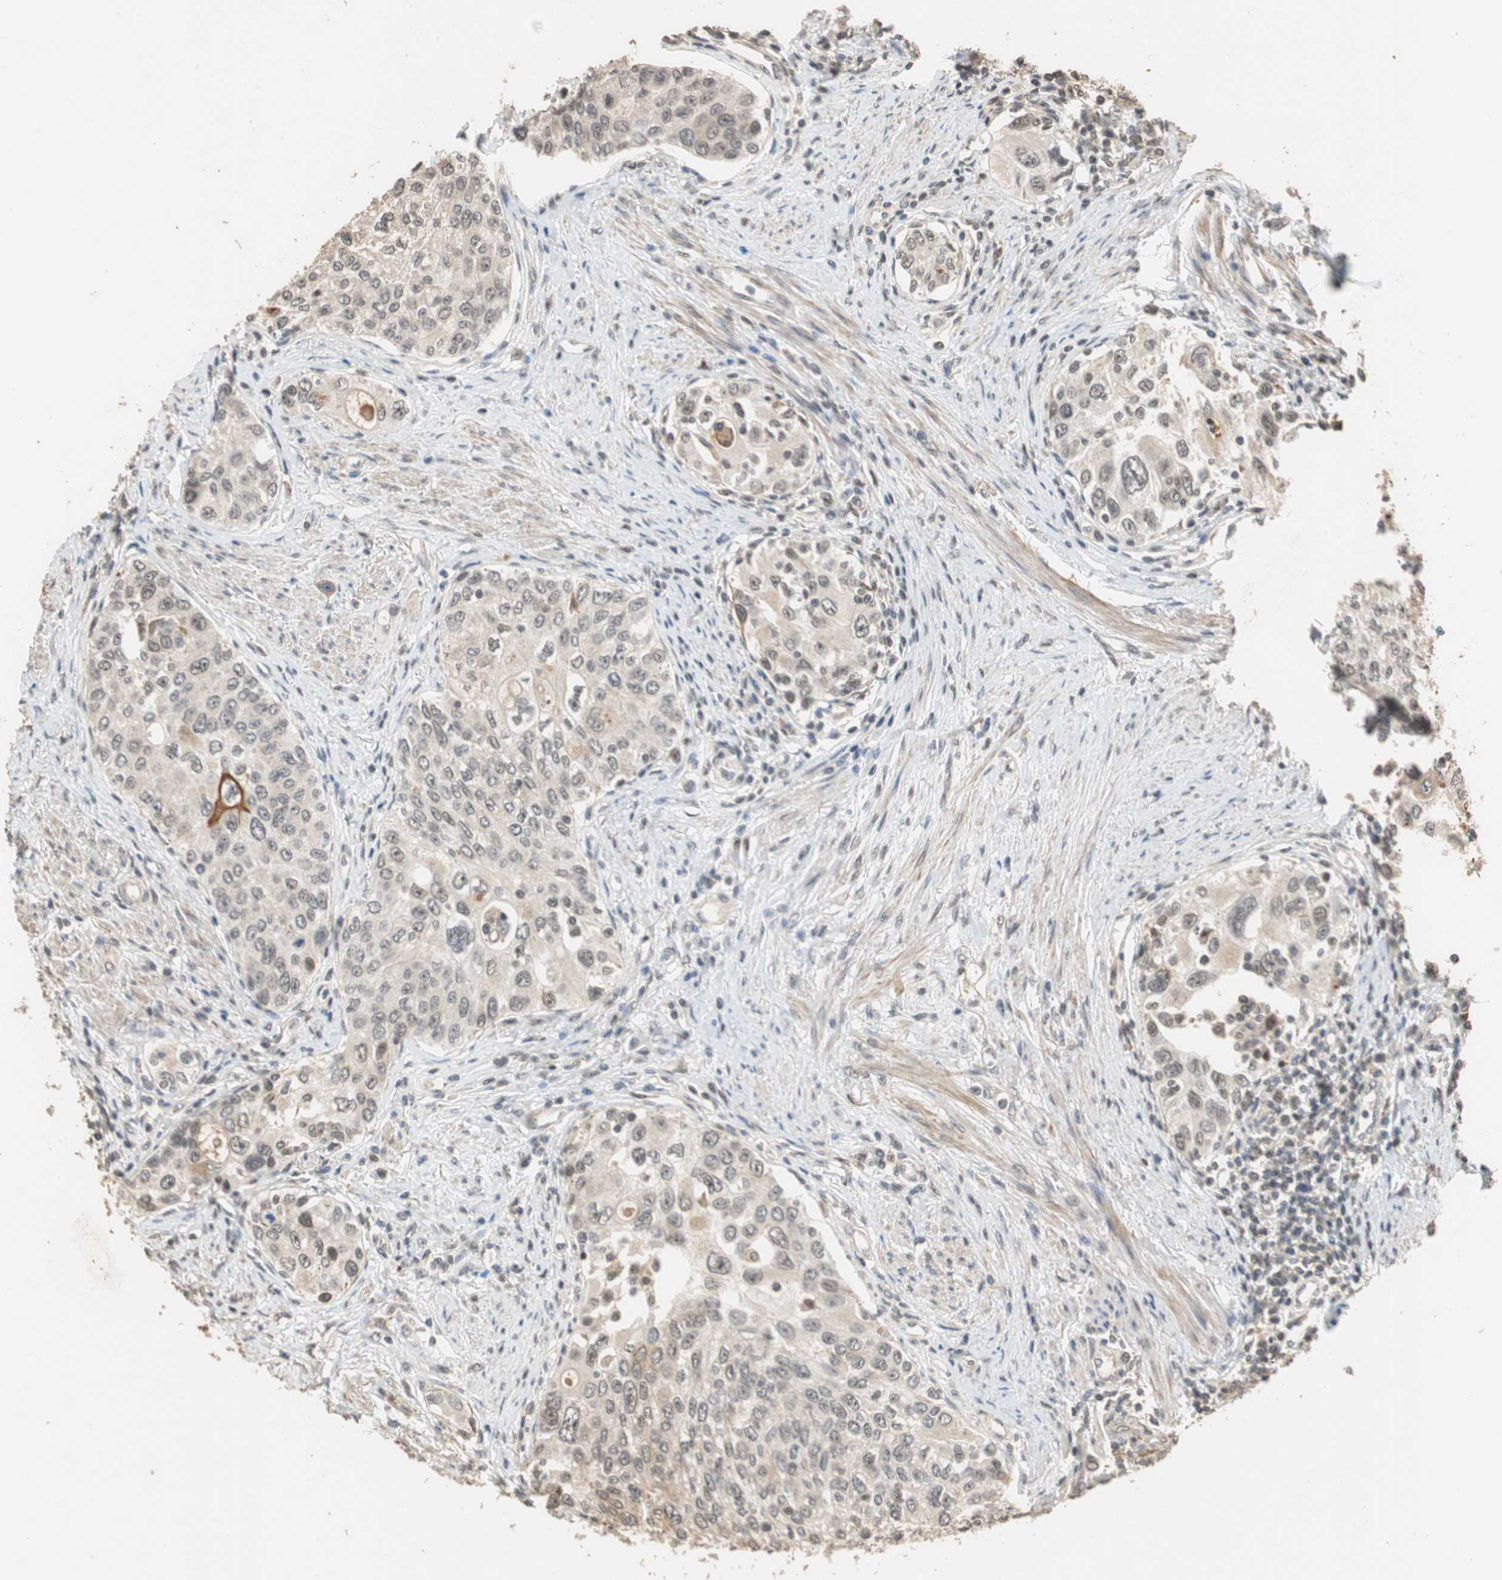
{"staining": {"intensity": "weak", "quantity": ">75%", "location": "cytoplasmic/membranous"}, "tissue": "urothelial cancer", "cell_type": "Tumor cells", "image_type": "cancer", "snomed": [{"axis": "morphology", "description": "Urothelial carcinoma, High grade"}, {"axis": "topography", "description": "Urinary bladder"}], "caption": "The image shows staining of urothelial cancer, revealing weak cytoplasmic/membranous protein positivity (brown color) within tumor cells. (IHC, brightfield microscopy, high magnification).", "gene": "CDC5L", "patient": {"sex": "female", "age": 56}}